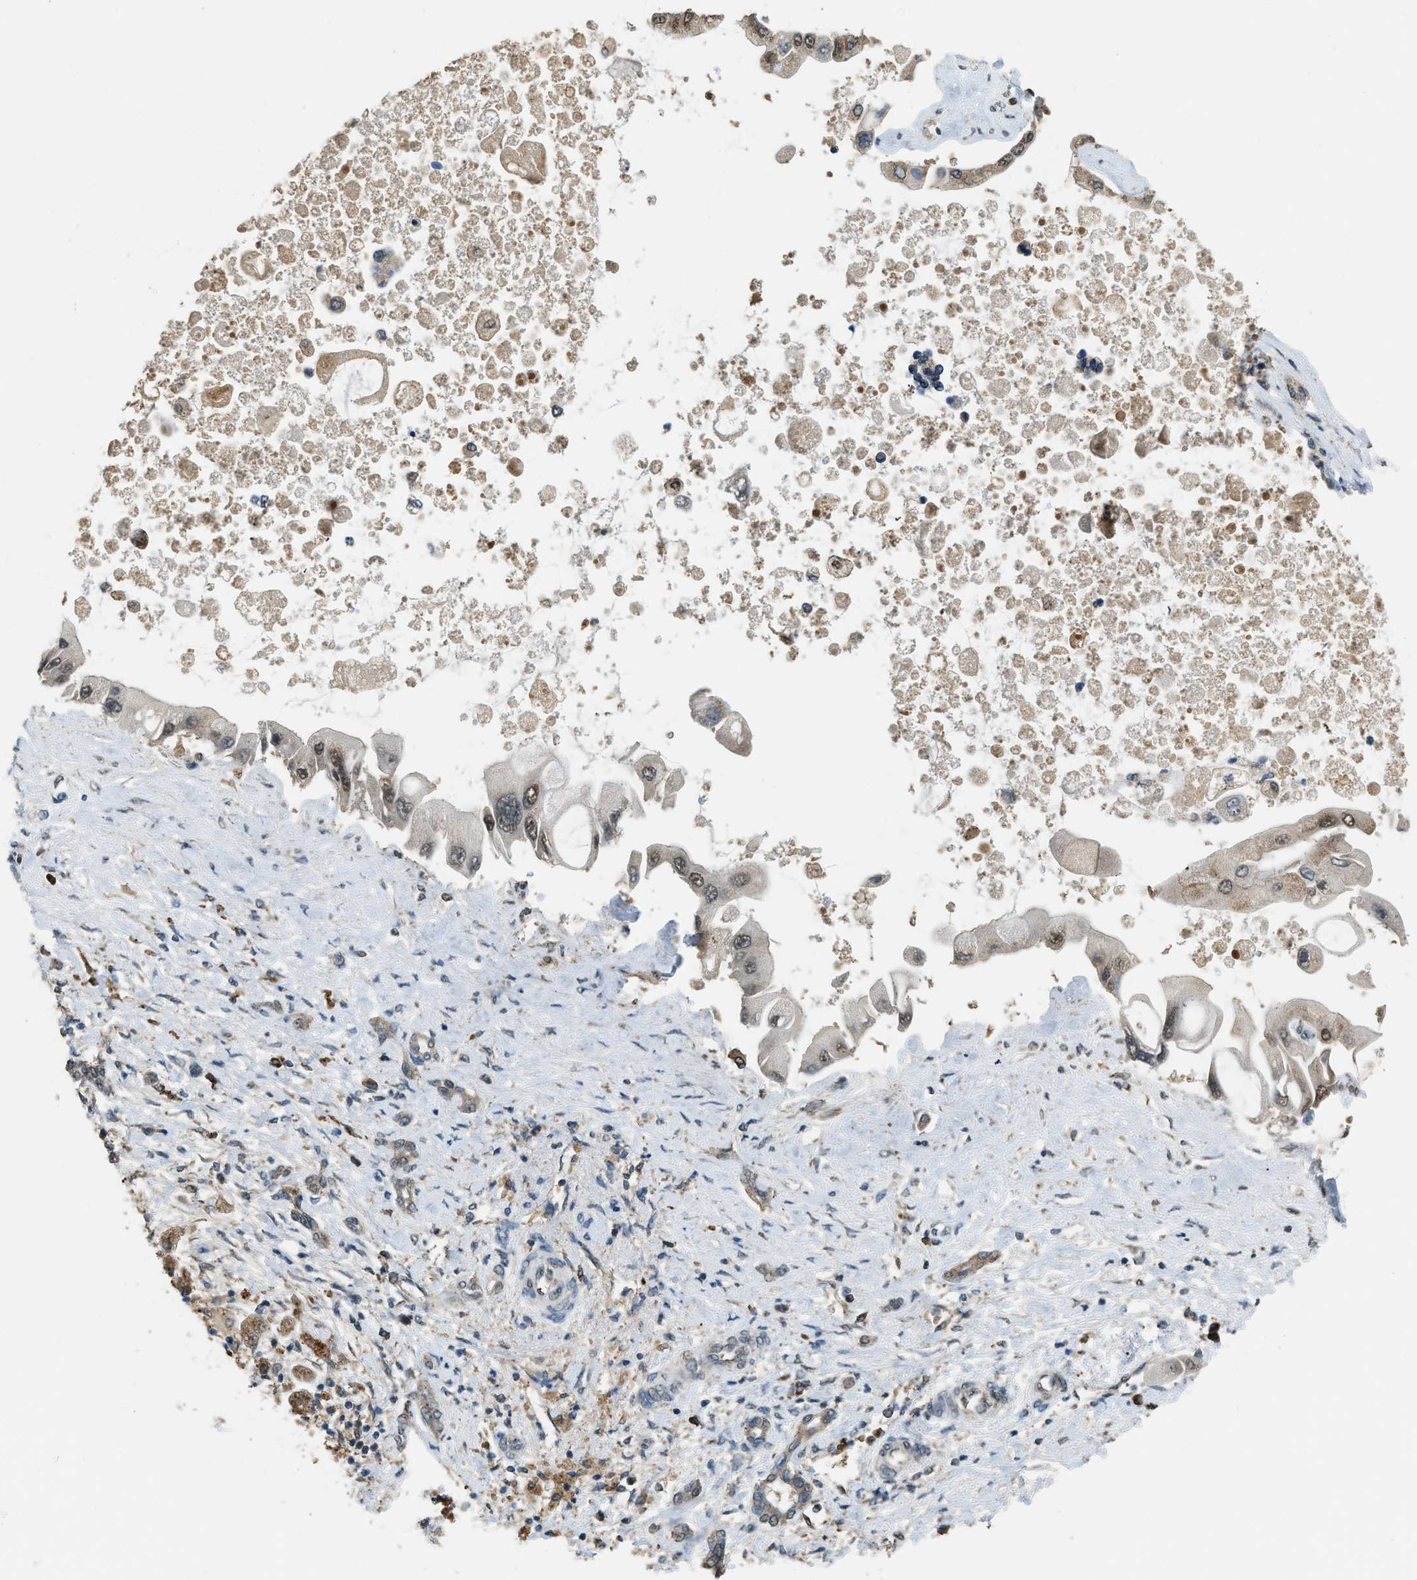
{"staining": {"intensity": "moderate", "quantity": ">75%", "location": "cytoplasmic/membranous"}, "tissue": "liver cancer", "cell_type": "Tumor cells", "image_type": "cancer", "snomed": [{"axis": "morphology", "description": "Cholangiocarcinoma"}, {"axis": "topography", "description": "Liver"}], "caption": "Protein expression analysis of human liver cholangiocarcinoma reveals moderate cytoplasmic/membranous positivity in approximately >75% of tumor cells.", "gene": "IPO7", "patient": {"sex": "male", "age": 50}}